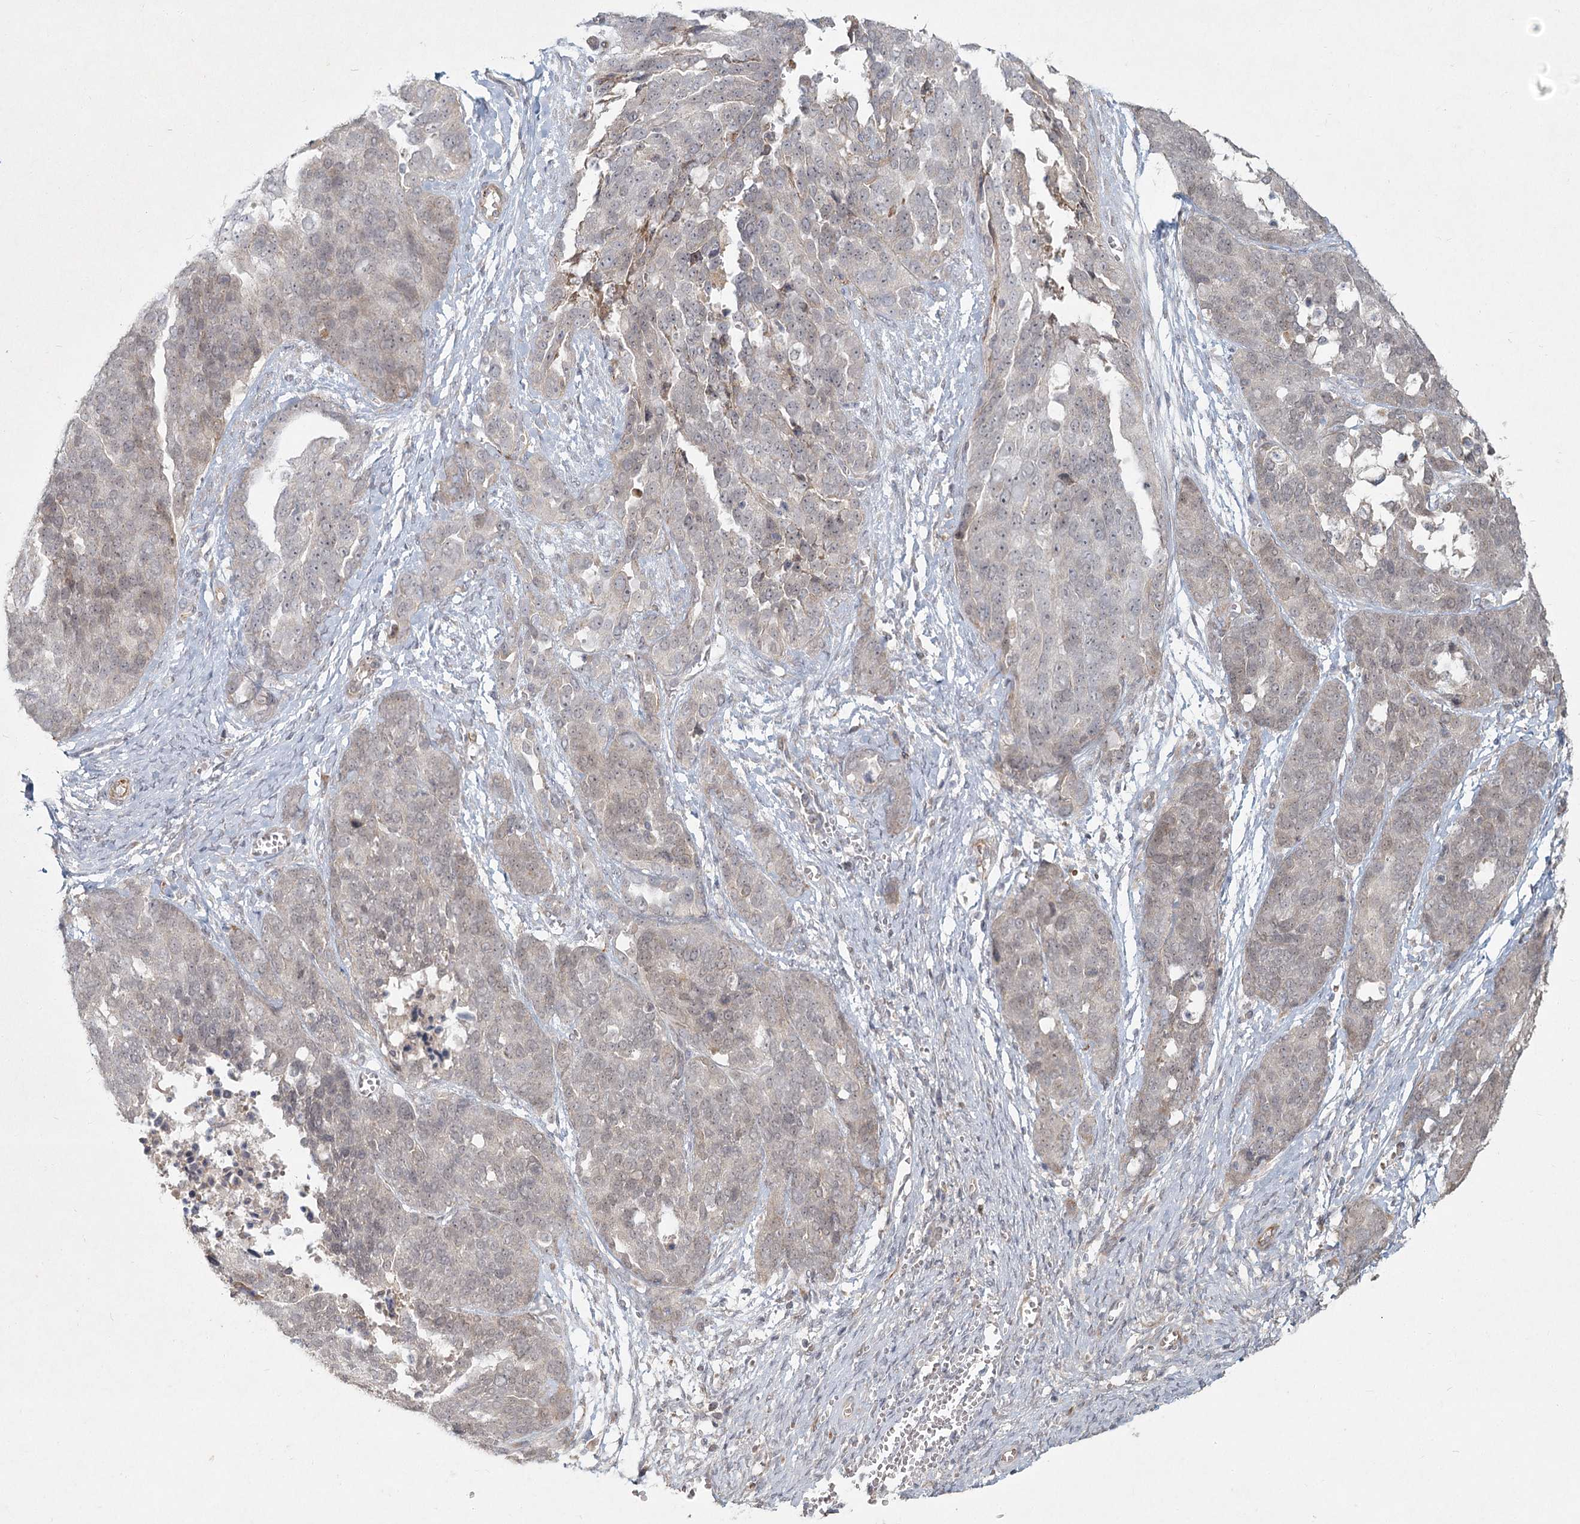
{"staining": {"intensity": "negative", "quantity": "none", "location": "none"}, "tissue": "ovarian cancer", "cell_type": "Tumor cells", "image_type": "cancer", "snomed": [{"axis": "morphology", "description": "Cystadenocarcinoma, serous, NOS"}, {"axis": "topography", "description": "Ovary"}], "caption": "Human ovarian cancer stained for a protein using immunohistochemistry exhibits no positivity in tumor cells.", "gene": "LRP2BP", "patient": {"sex": "female", "age": 44}}